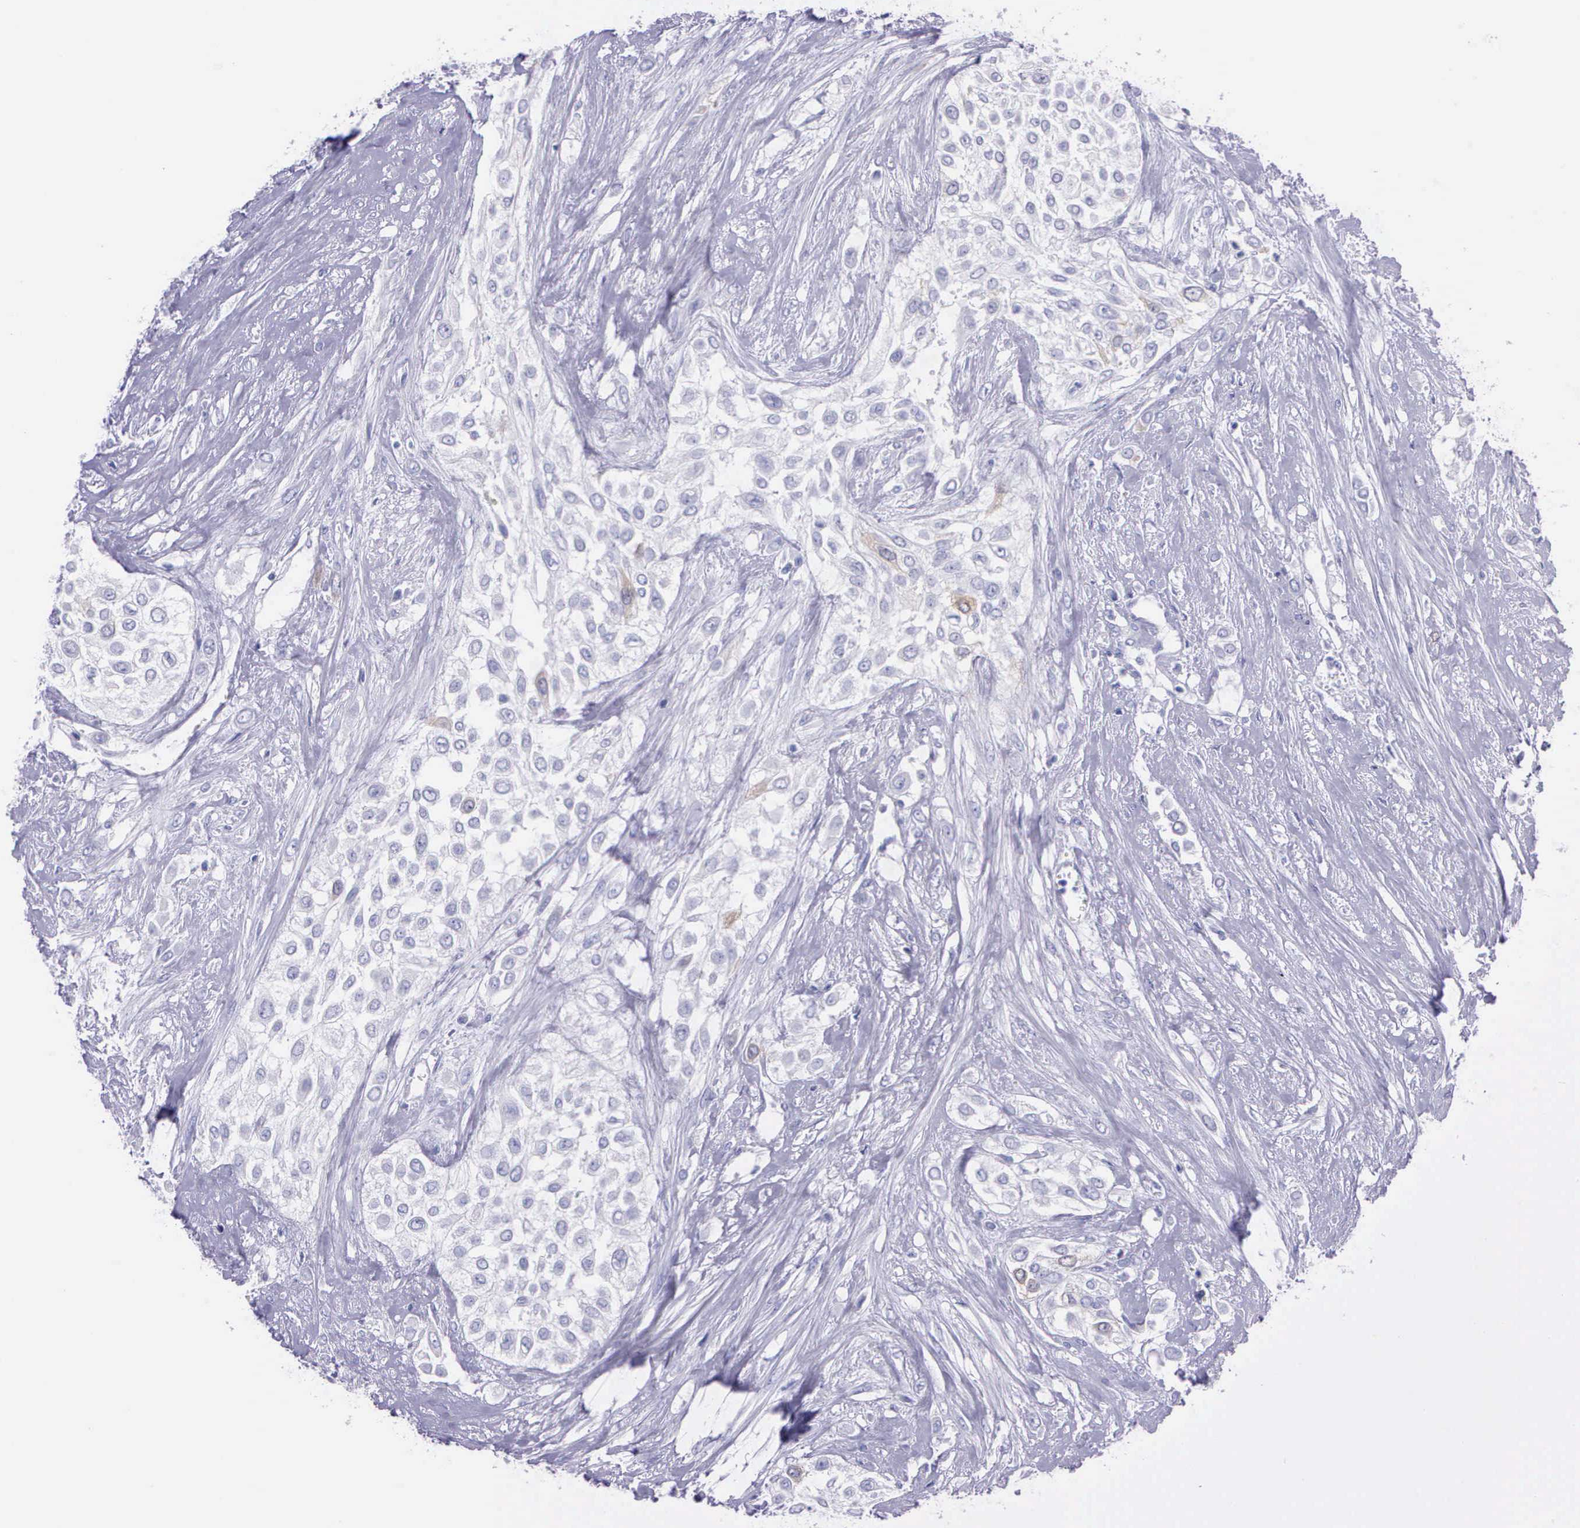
{"staining": {"intensity": "weak", "quantity": "<25%", "location": "cytoplasmic/membranous"}, "tissue": "urothelial cancer", "cell_type": "Tumor cells", "image_type": "cancer", "snomed": [{"axis": "morphology", "description": "Urothelial carcinoma, High grade"}, {"axis": "topography", "description": "Urinary bladder"}], "caption": "DAB (3,3'-diaminobenzidine) immunohistochemical staining of human urothelial cancer exhibits no significant positivity in tumor cells.", "gene": "CCNB1", "patient": {"sex": "male", "age": 57}}